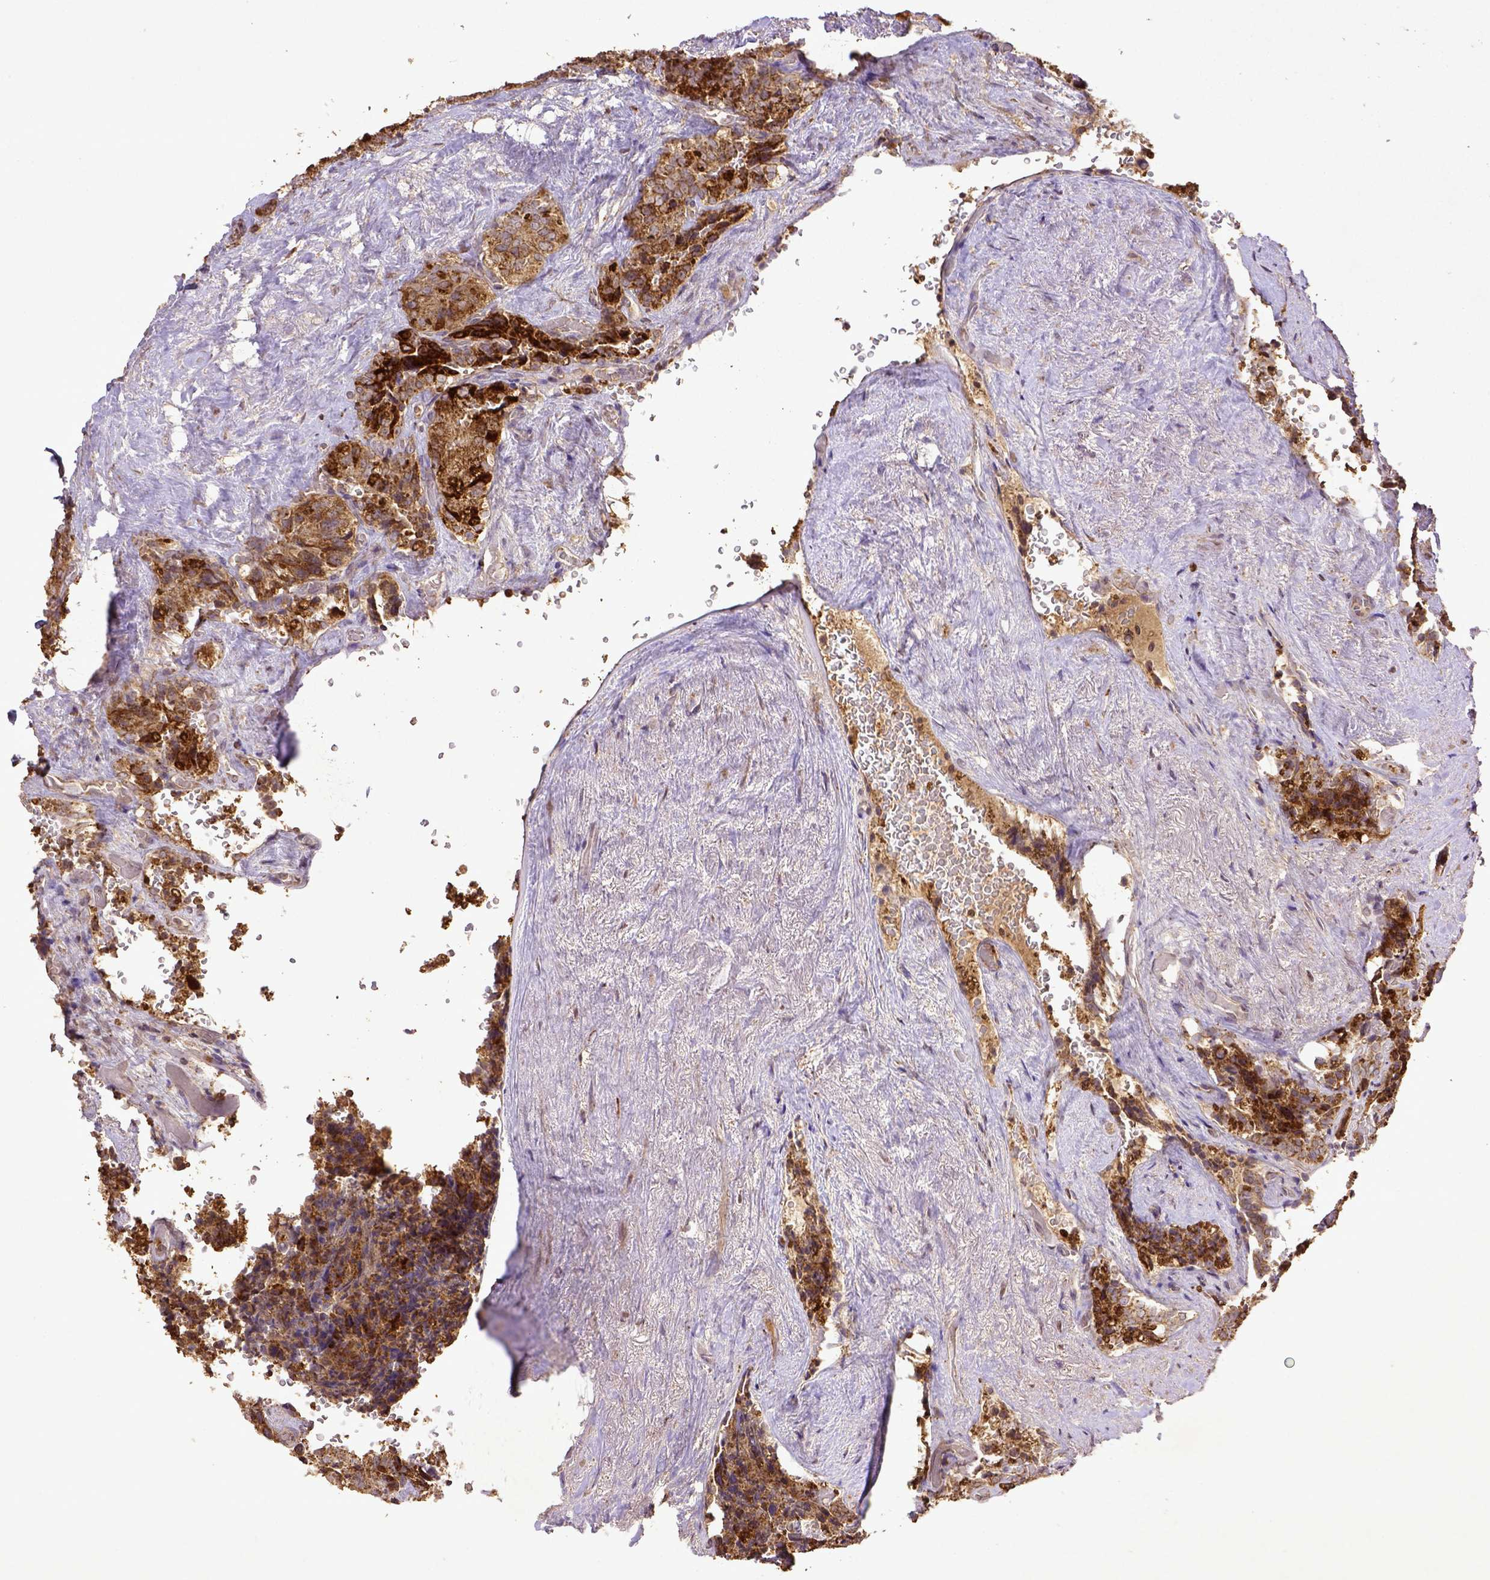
{"staining": {"intensity": "strong", "quantity": ">75%", "location": "cytoplasmic/membranous"}, "tissue": "seminal vesicle", "cell_type": "Glandular cells", "image_type": "normal", "snomed": [{"axis": "morphology", "description": "Normal tissue, NOS"}, {"axis": "topography", "description": "Seminal veicle"}], "caption": "Unremarkable seminal vesicle reveals strong cytoplasmic/membranous staining in about >75% of glandular cells.", "gene": "MT", "patient": {"sex": "male", "age": 69}}